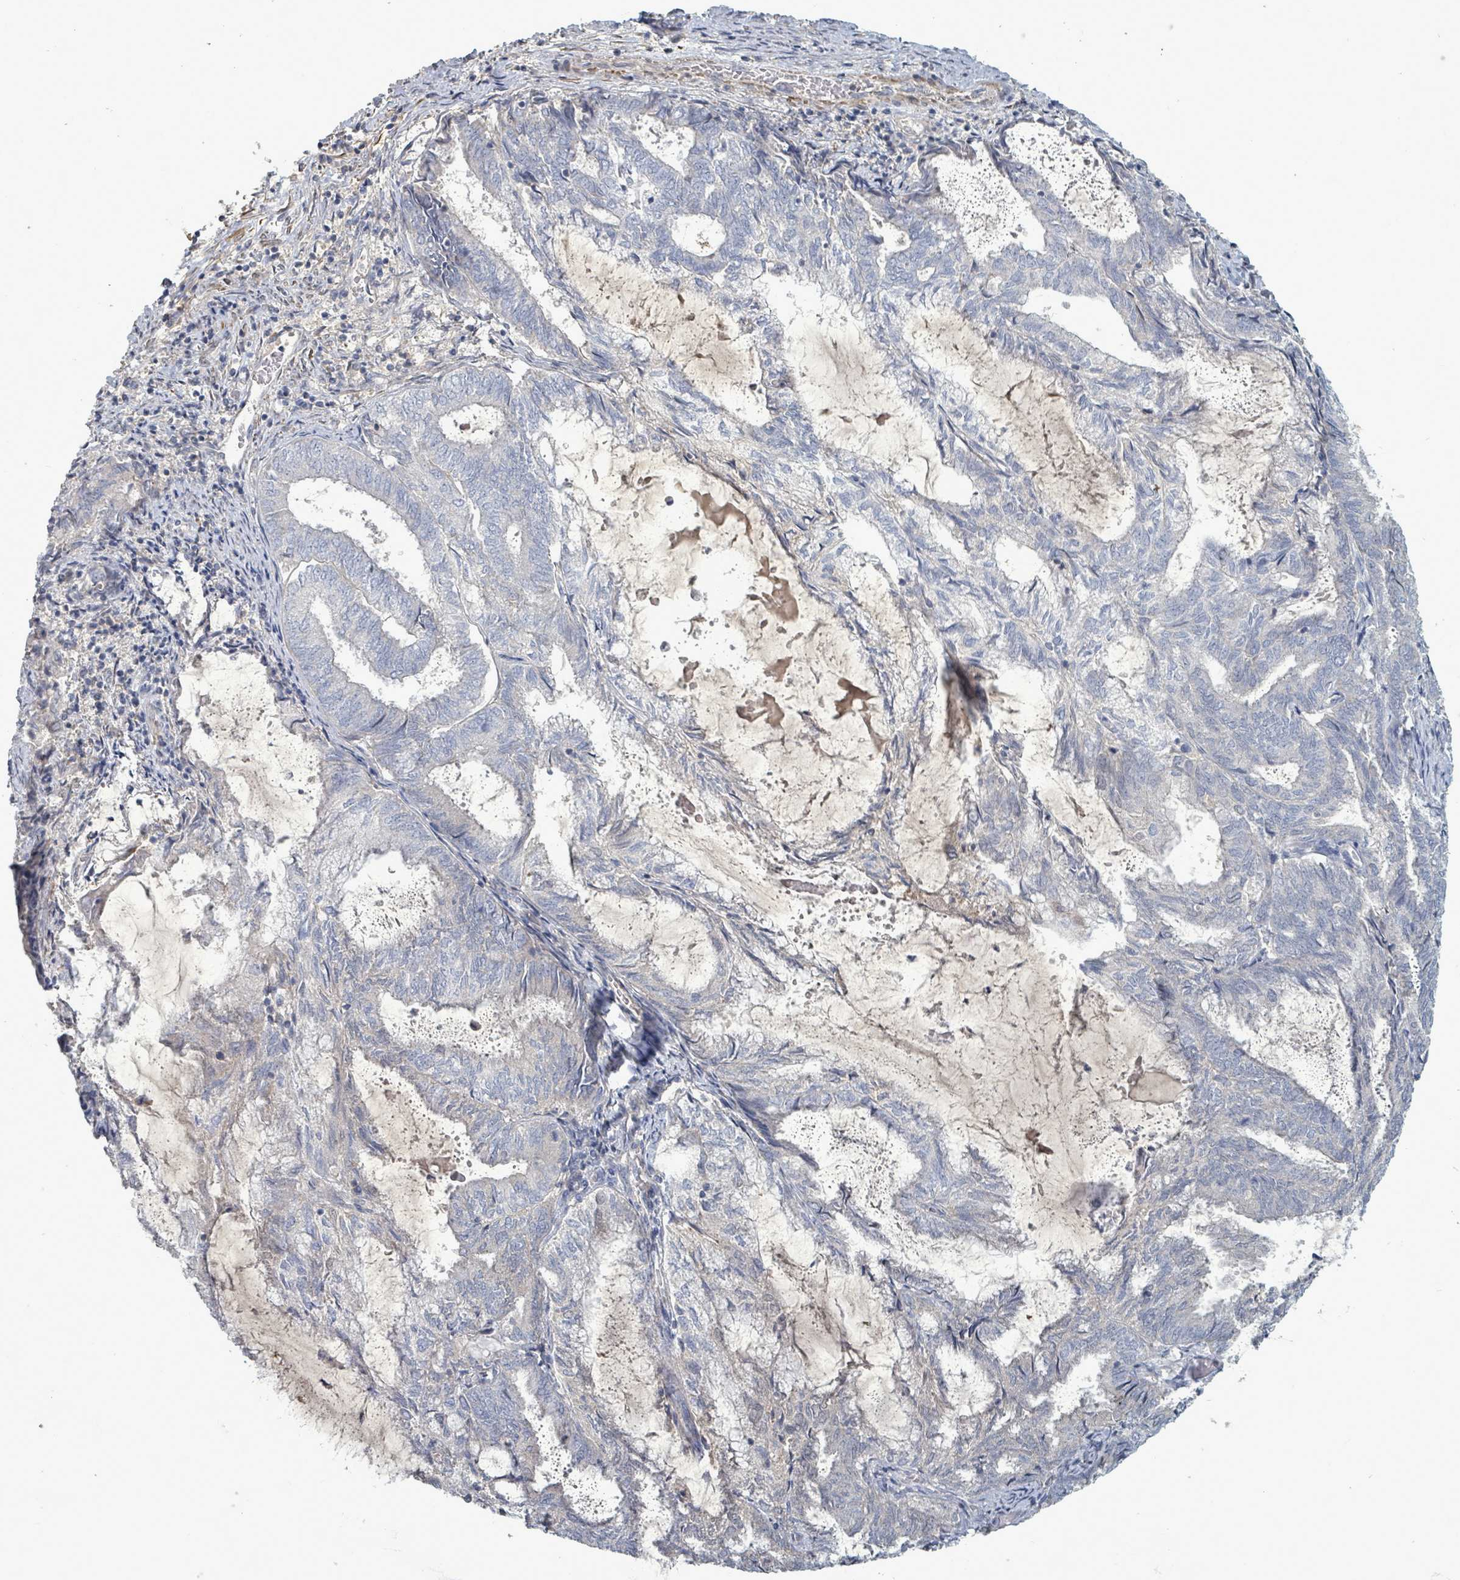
{"staining": {"intensity": "negative", "quantity": "none", "location": "none"}, "tissue": "endometrial cancer", "cell_type": "Tumor cells", "image_type": "cancer", "snomed": [{"axis": "morphology", "description": "Adenocarcinoma, NOS"}, {"axis": "topography", "description": "Endometrium"}], "caption": "An immunohistochemistry histopathology image of endometrial adenocarcinoma is shown. There is no staining in tumor cells of endometrial adenocarcinoma.", "gene": "ARGFX", "patient": {"sex": "female", "age": 80}}